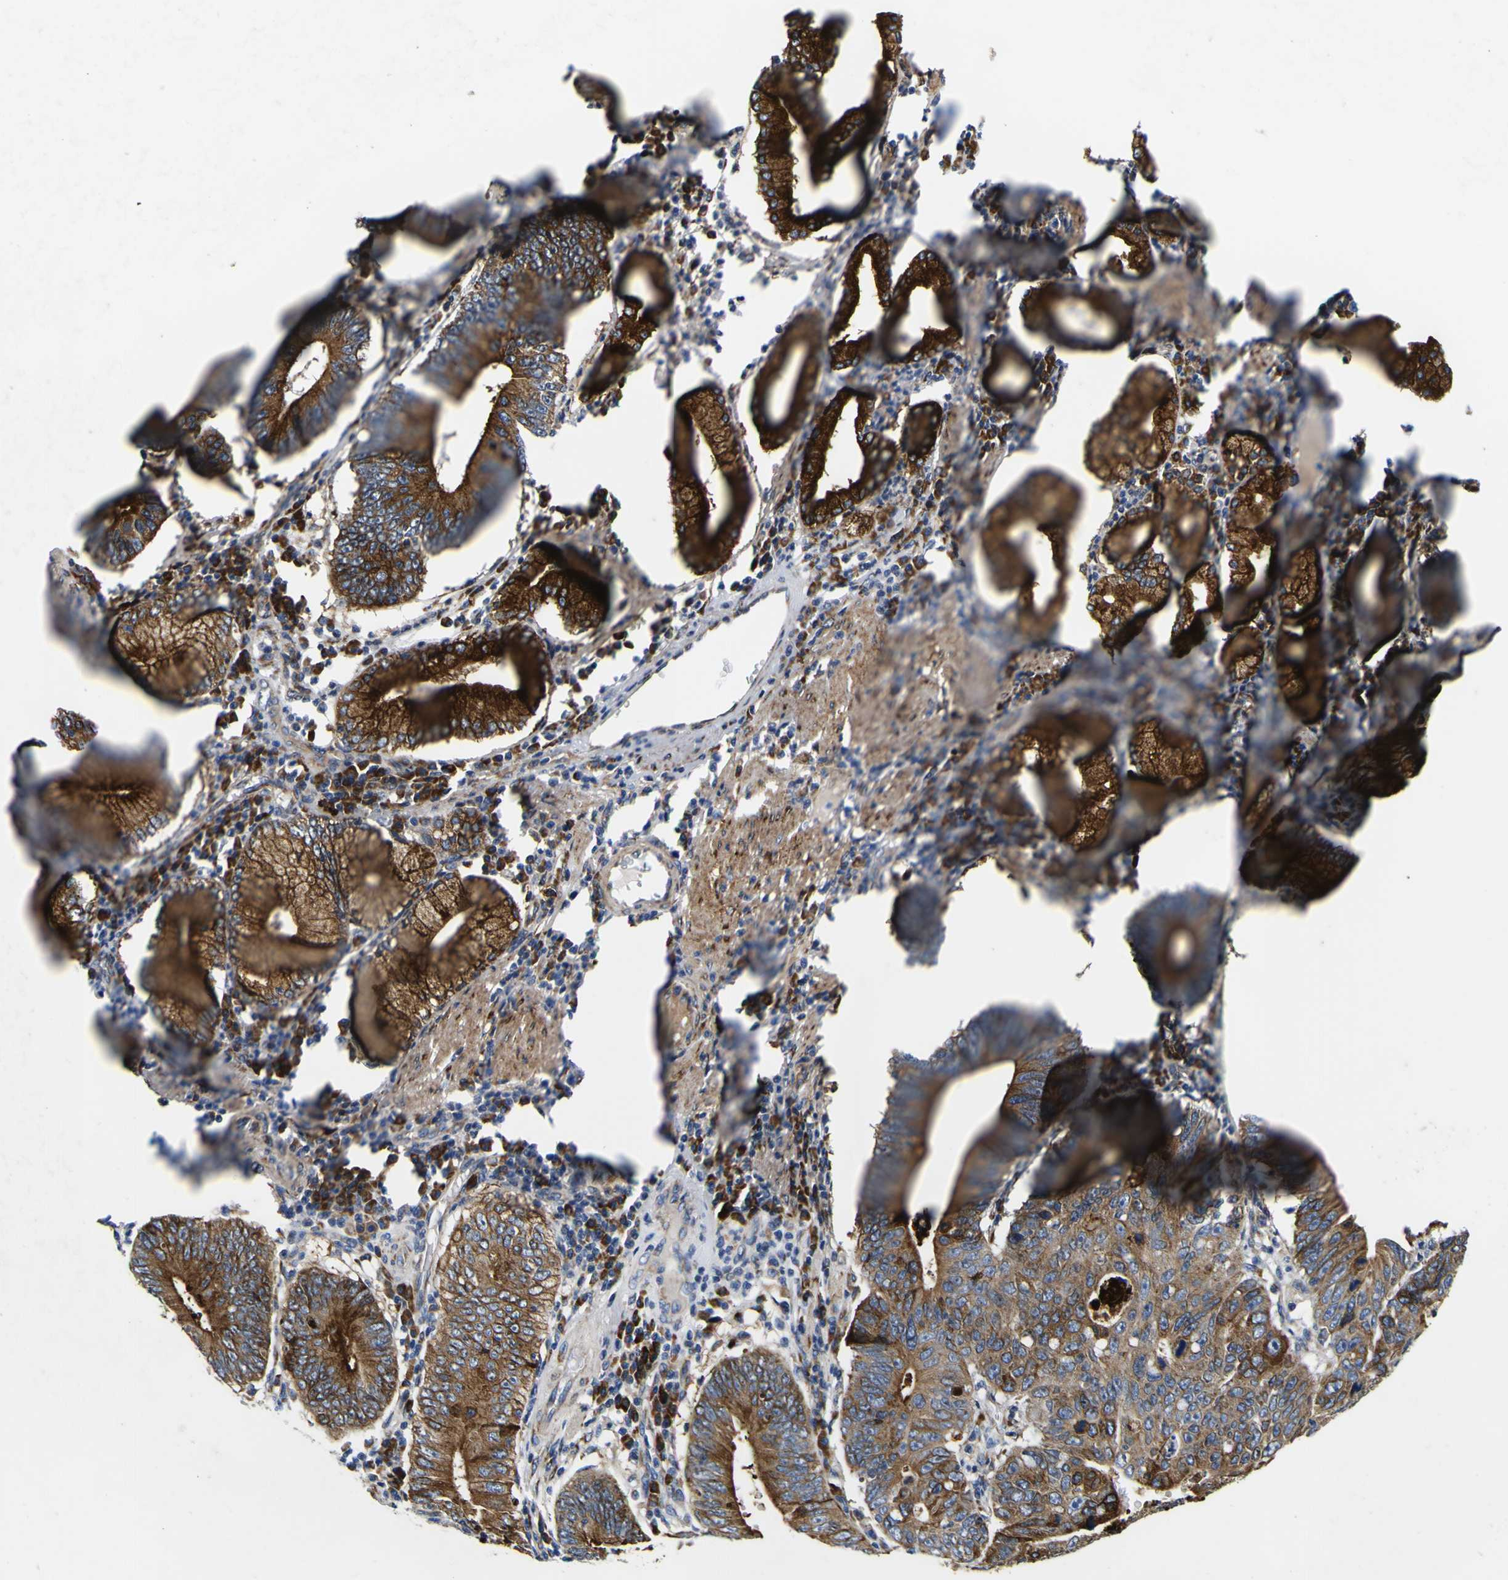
{"staining": {"intensity": "strong", "quantity": ">75%", "location": "cytoplasmic/membranous"}, "tissue": "stomach cancer", "cell_type": "Tumor cells", "image_type": "cancer", "snomed": [{"axis": "morphology", "description": "Adenocarcinoma, NOS"}, {"axis": "topography", "description": "Stomach"}], "caption": "About >75% of tumor cells in human stomach cancer display strong cytoplasmic/membranous protein expression as visualized by brown immunohistochemical staining.", "gene": "SCD", "patient": {"sex": "male", "age": 59}}